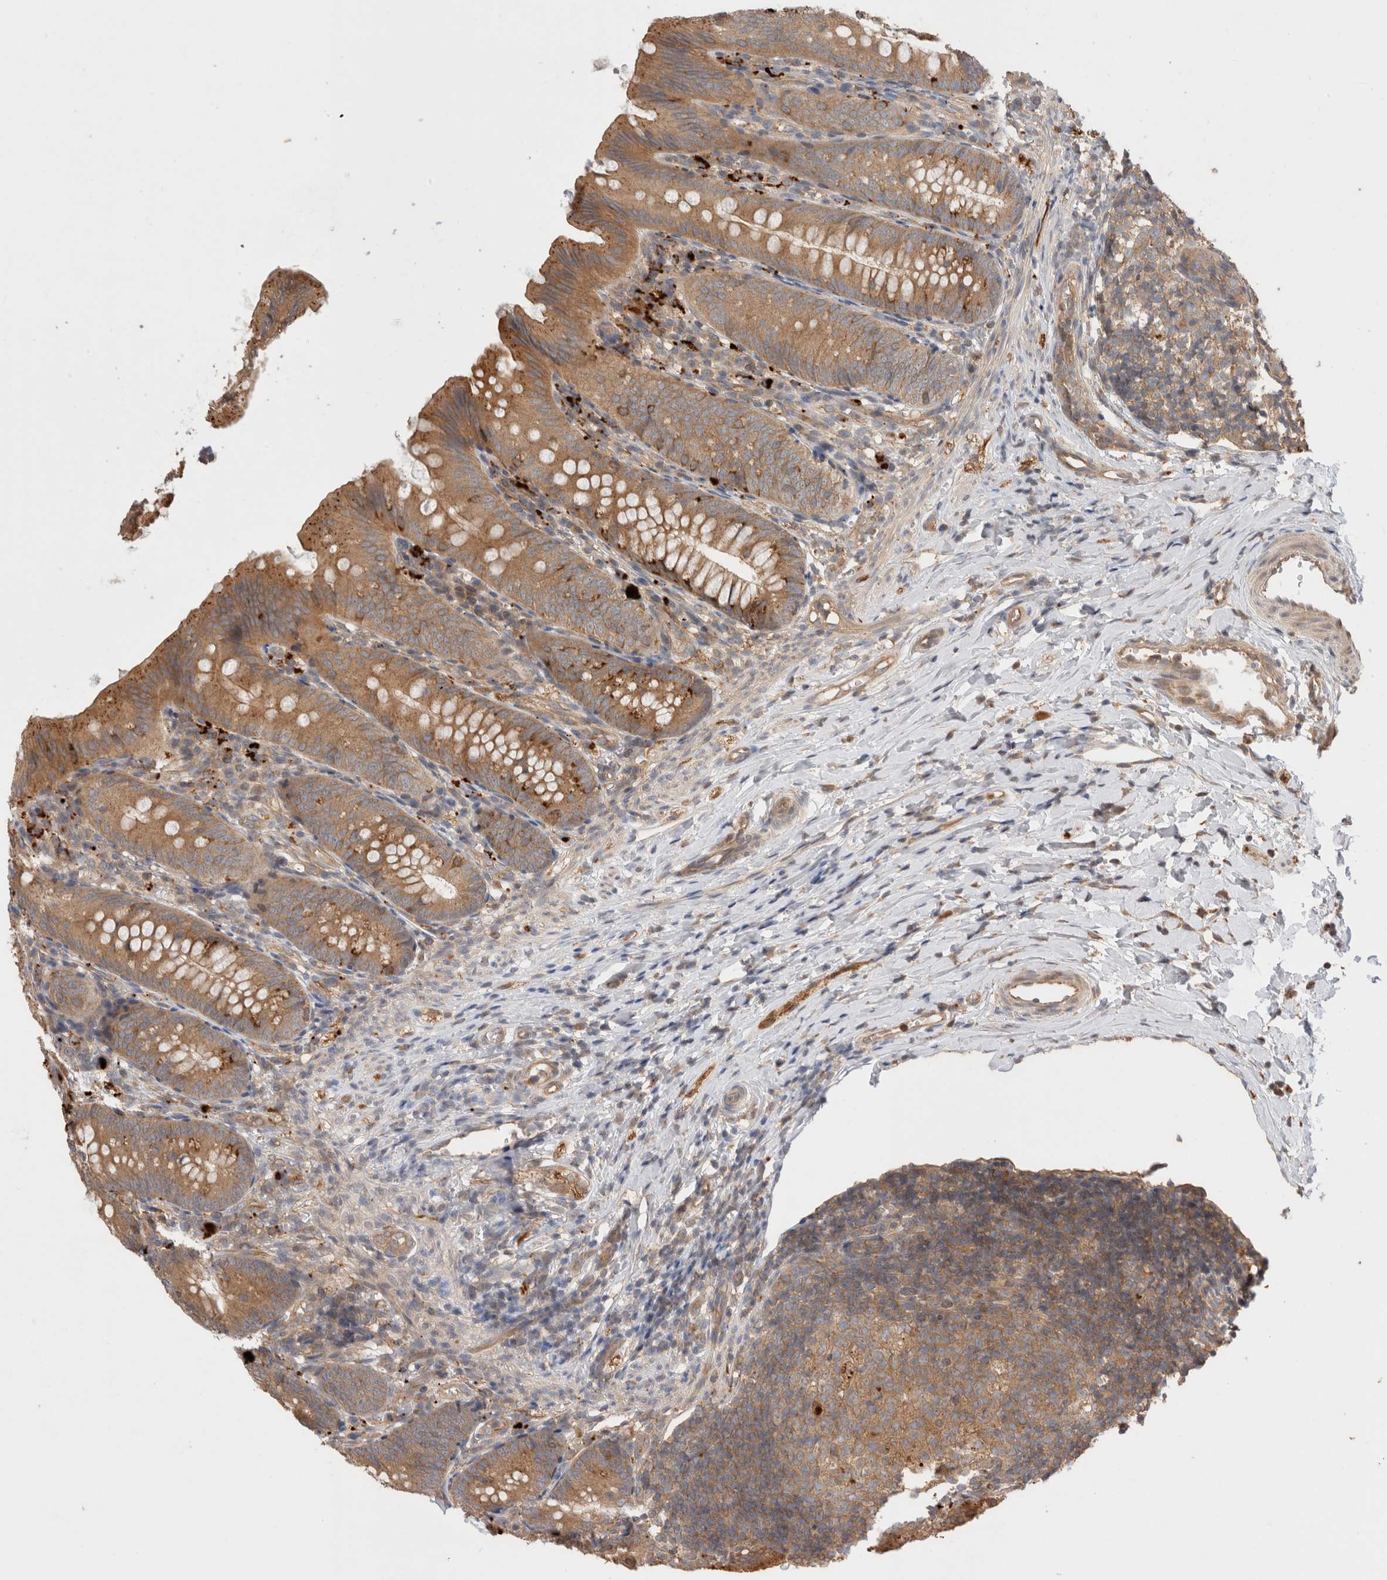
{"staining": {"intensity": "moderate", "quantity": ">75%", "location": "cytoplasmic/membranous"}, "tissue": "appendix", "cell_type": "Glandular cells", "image_type": "normal", "snomed": [{"axis": "morphology", "description": "Normal tissue, NOS"}, {"axis": "topography", "description": "Appendix"}], "caption": "Protein staining shows moderate cytoplasmic/membranous expression in about >75% of glandular cells in benign appendix. The protein of interest is shown in brown color, while the nuclei are stained blue.", "gene": "VPS28", "patient": {"sex": "male", "age": 1}}